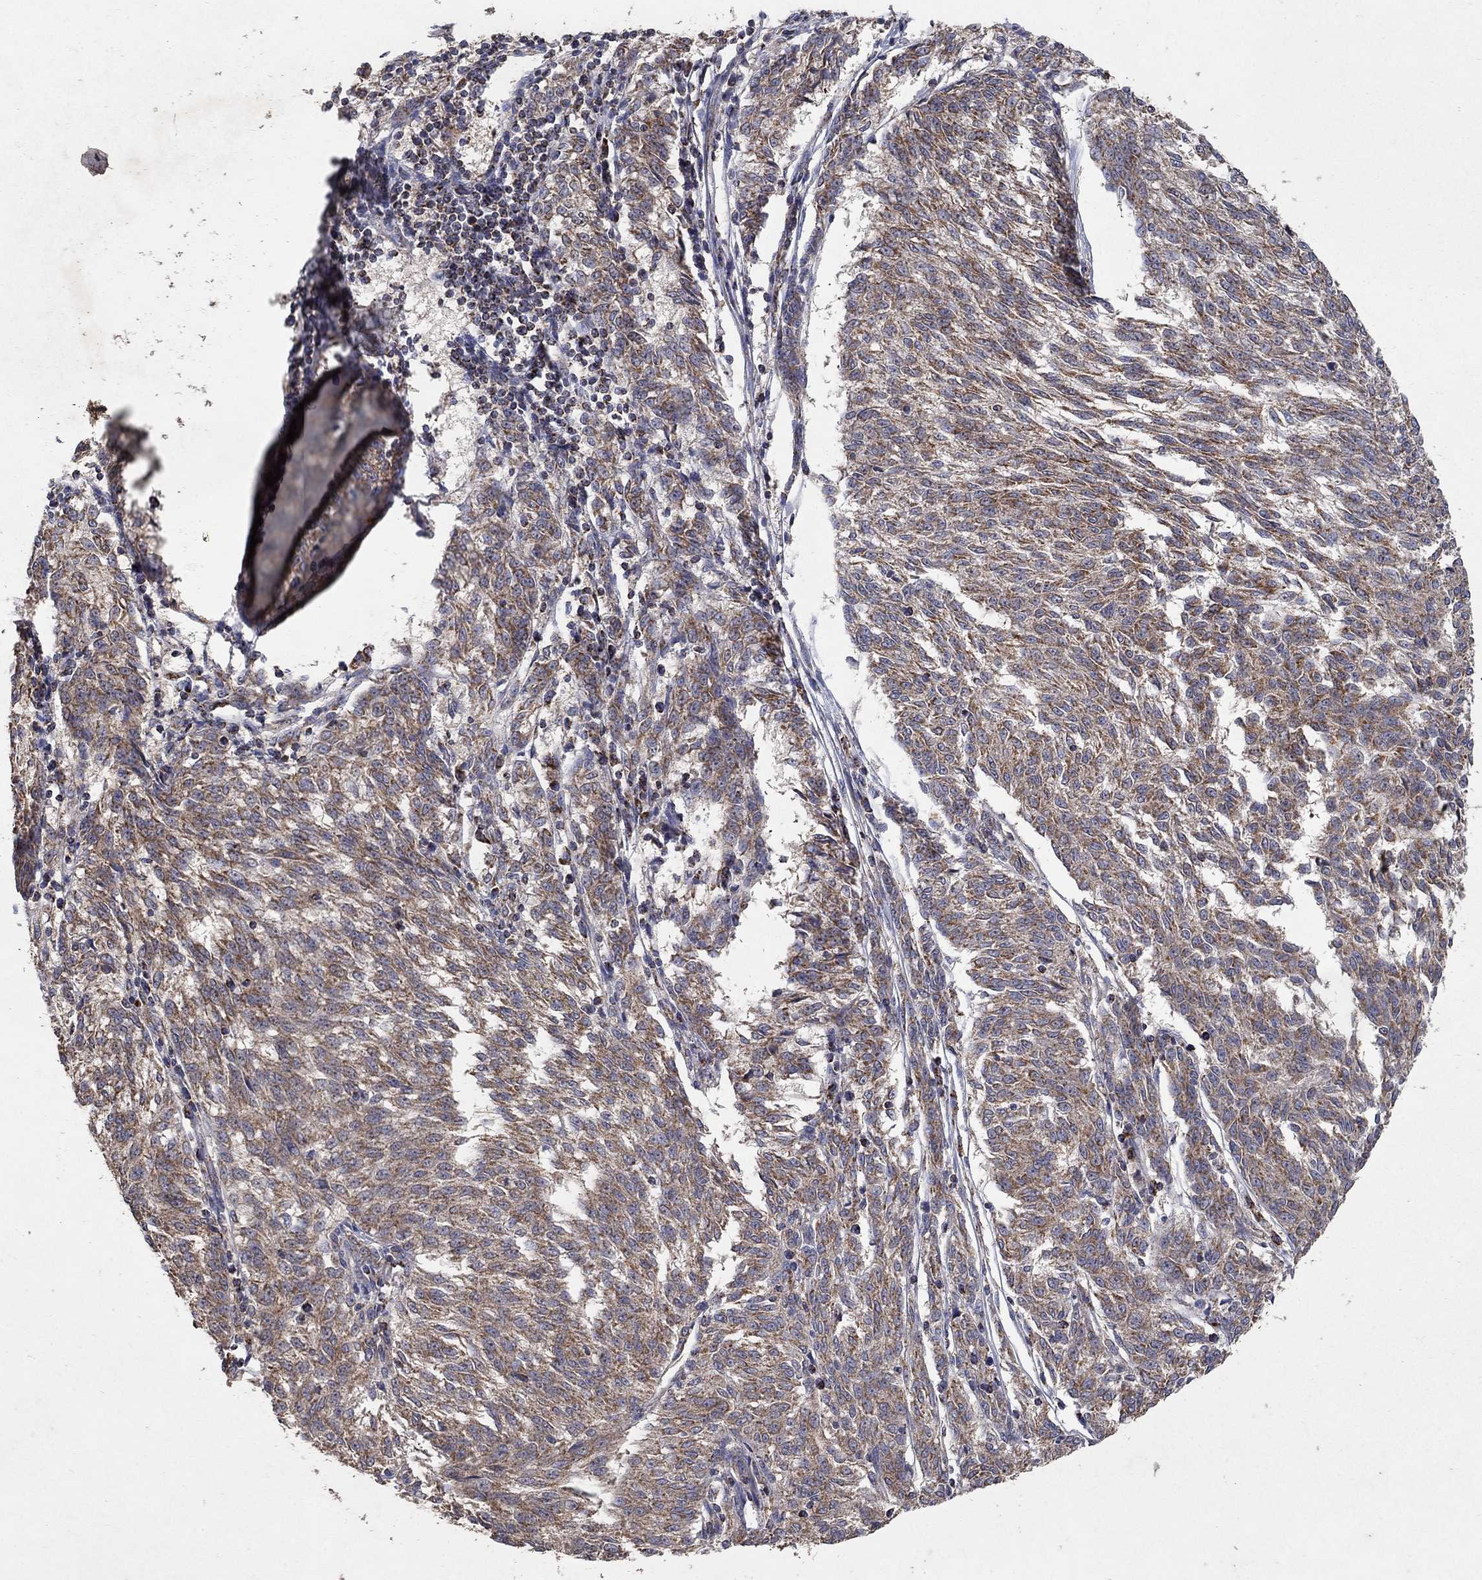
{"staining": {"intensity": "moderate", "quantity": ">75%", "location": "cytoplasmic/membranous"}, "tissue": "melanoma", "cell_type": "Tumor cells", "image_type": "cancer", "snomed": [{"axis": "morphology", "description": "Malignant melanoma, NOS"}, {"axis": "topography", "description": "Skin"}], "caption": "A photomicrograph showing moderate cytoplasmic/membranous positivity in about >75% of tumor cells in melanoma, as visualized by brown immunohistochemical staining.", "gene": "GPSM1", "patient": {"sex": "female", "age": 72}}